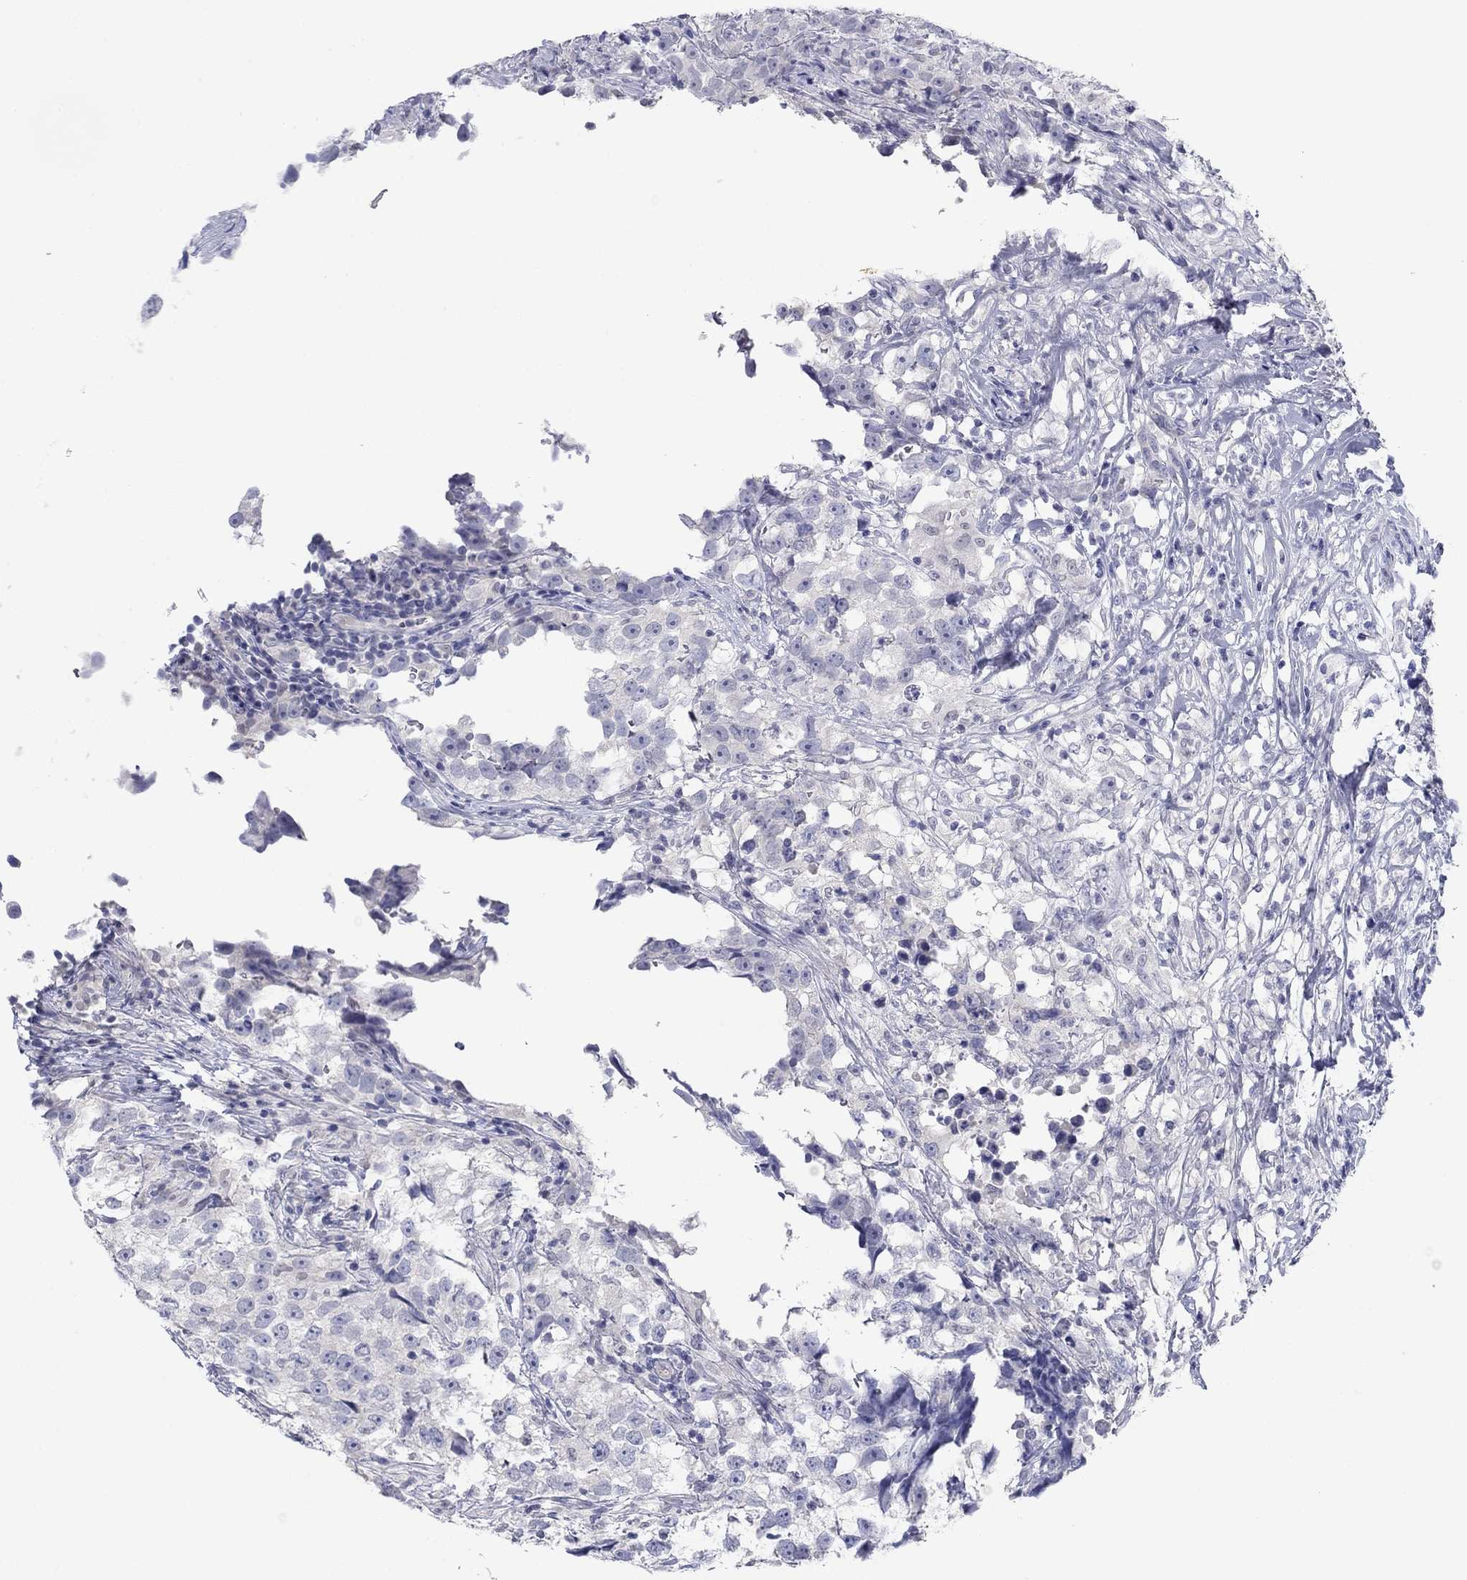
{"staining": {"intensity": "negative", "quantity": "none", "location": "none"}, "tissue": "testis cancer", "cell_type": "Tumor cells", "image_type": "cancer", "snomed": [{"axis": "morphology", "description": "Seminoma, NOS"}, {"axis": "topography", "description": "Testis"}], "caption": "The IHC image has no significant positivity in tumor cells of testis cancer (seminoma) tissue.", "gene": "PLS1", "patient": {"sex": "male", "age": 46}}